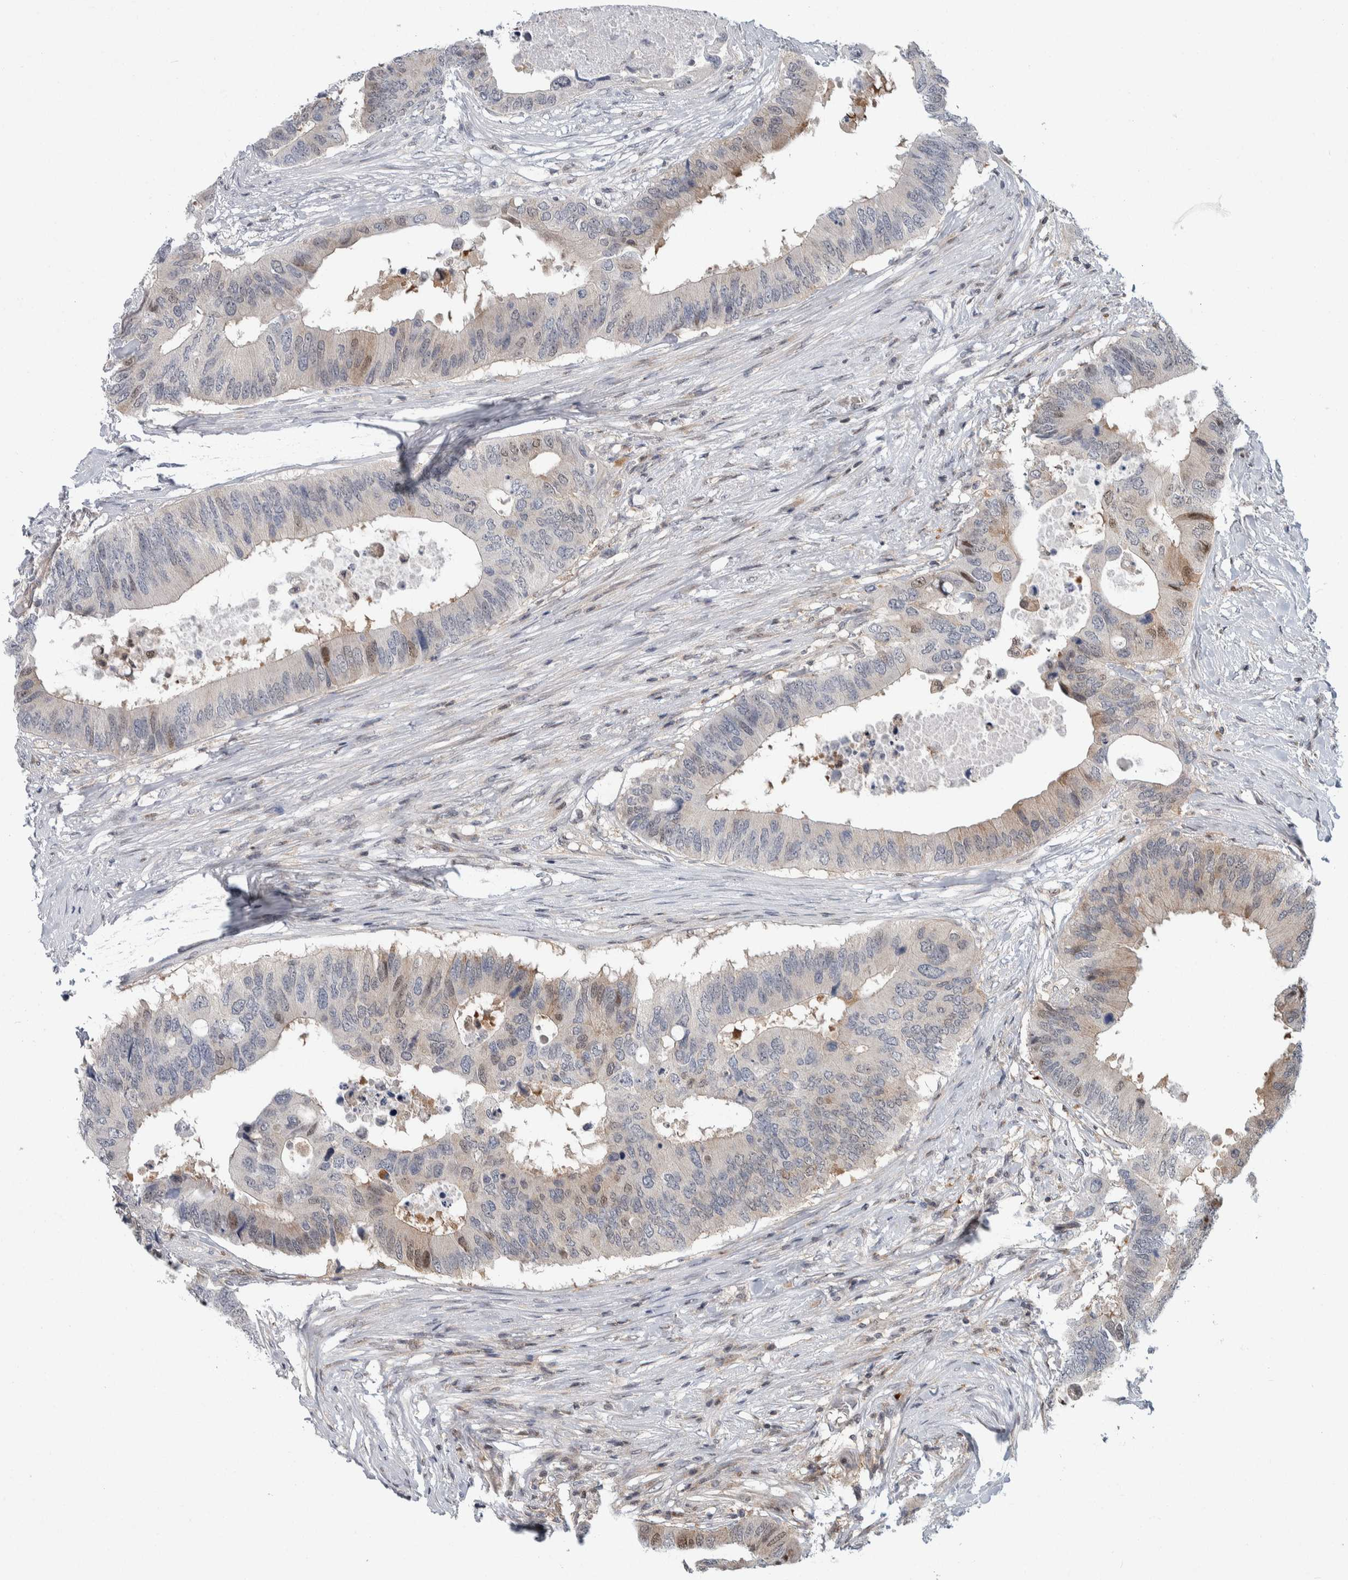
{"staining": {"intensity": "weak", "quantity": "<25%", "location": "cytoplasmic/membranous,nuclear"}, "tissue": "colorectal cancer", "cell_type": "Tumor cells", "image_type": "cancer", "snomed": [{"axis": "morphology", "description": "Adenocarcinoma, NOS"}, {"axis": "topography", "description": "Colon"}], "caption": "Human colorectal adenocarcinoma stained for a protein using immunohistochemistry demonstrates no positivity in tumor cells.", "gene": "PTPA", "patient": {"sex": "male", "age": 71}}